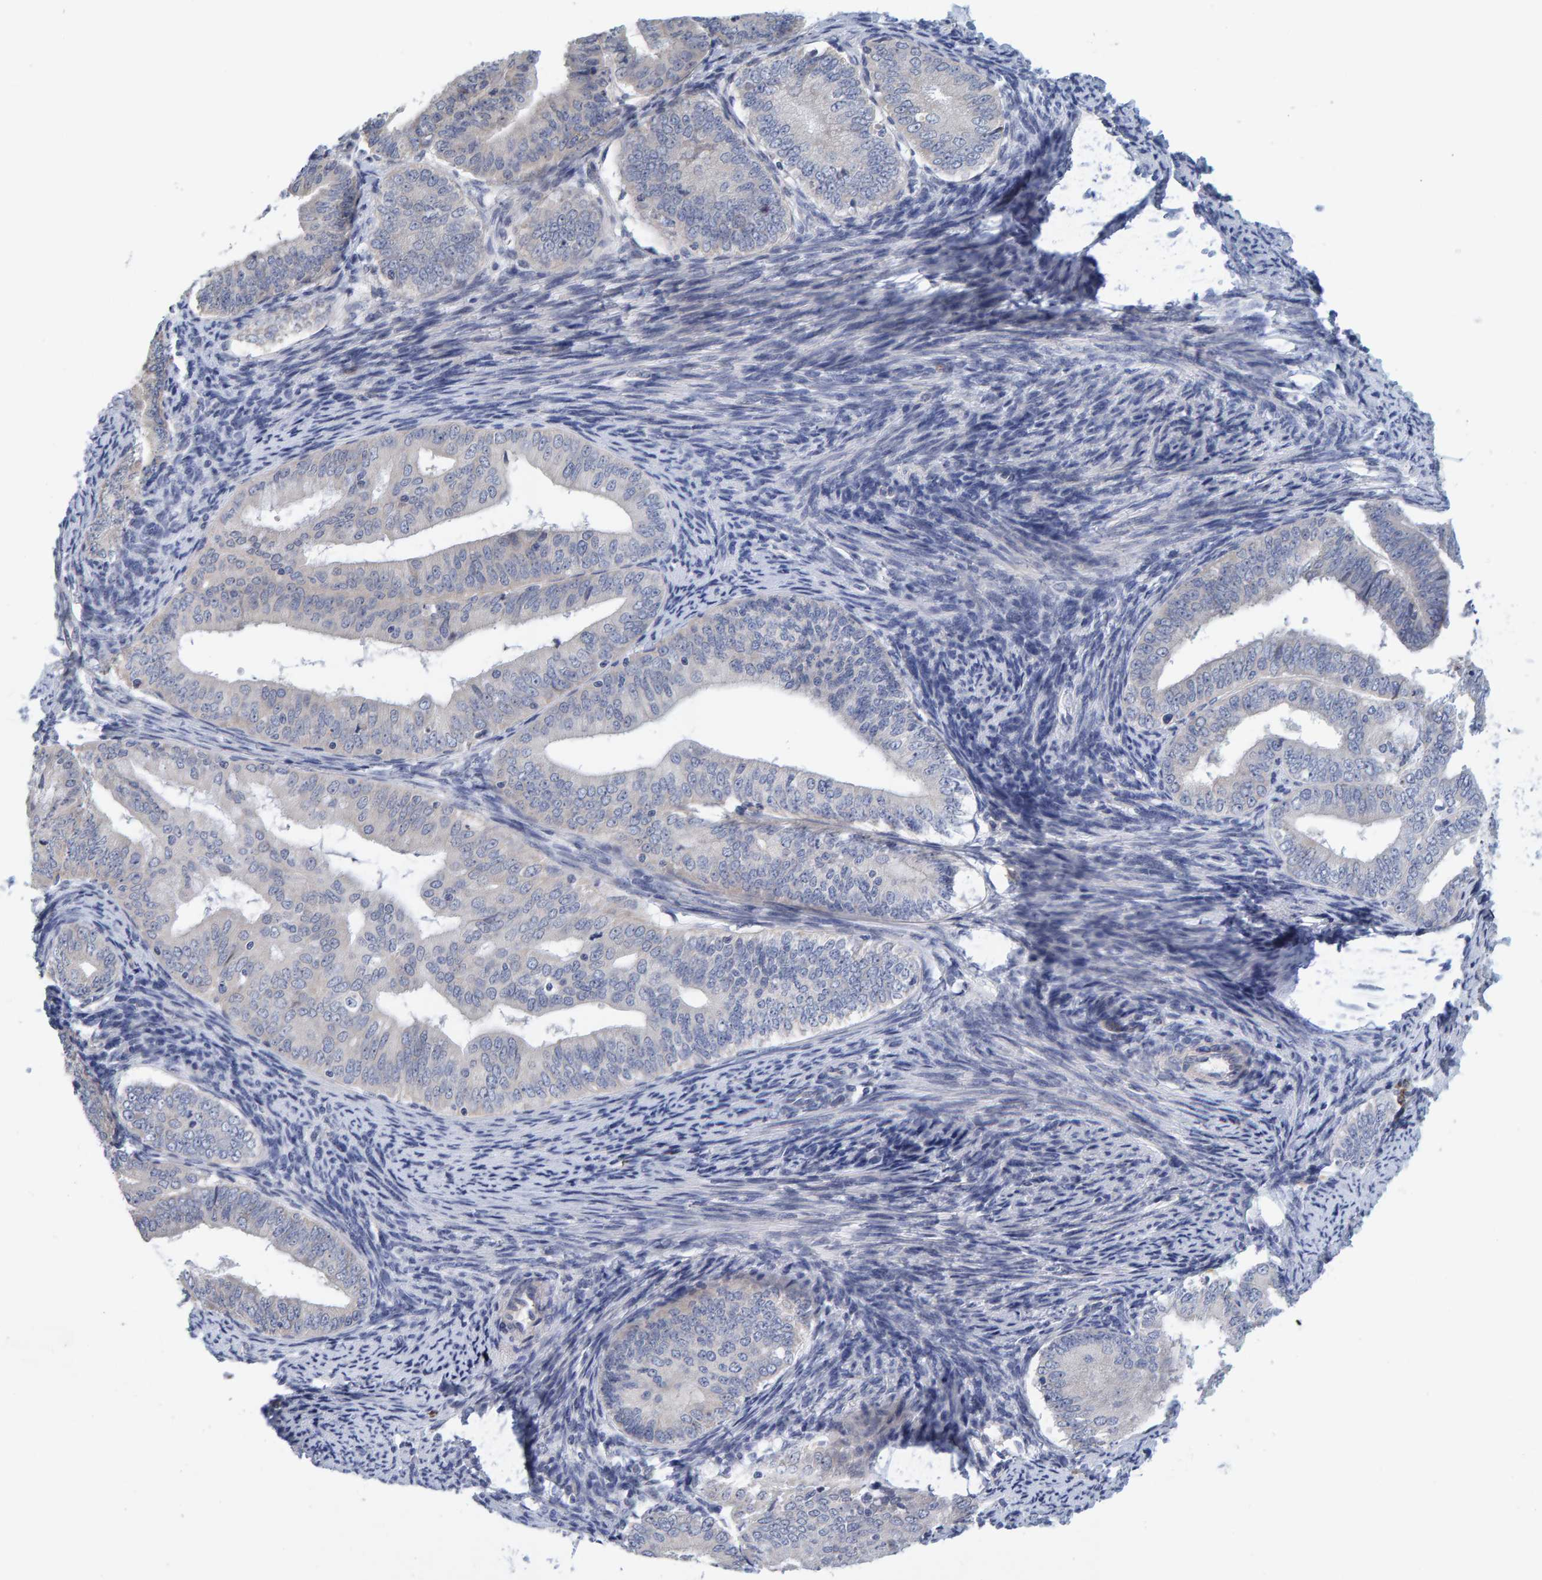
{"staining": {"intensity": "negative", "quantity": "none", "location": "none"}, "tissue": "endometrial cancer", "cell_type": "Tumor cells", "image_type": "cancer", "snomed": [{"axis": "morphology", "description": "Adenocarcinoma, NOS"}, {"axis": "topography", "description": "Endometrium"}], "caption": "An immunohistochemistry photomicrograph of adenocarcinoma (endometrial) is shown. There is no staining in tumor cells of adenocarcinoma (endometrial). The staining was performed using DAB (3,3'-diaminobenzidine) to visualize the protein expression in brown, while the nuclei were stained in blue with hematoxylin (Magnification: 20x).", "gene": "ZNF77", "patient": {"sex": "female", "age": 63}}